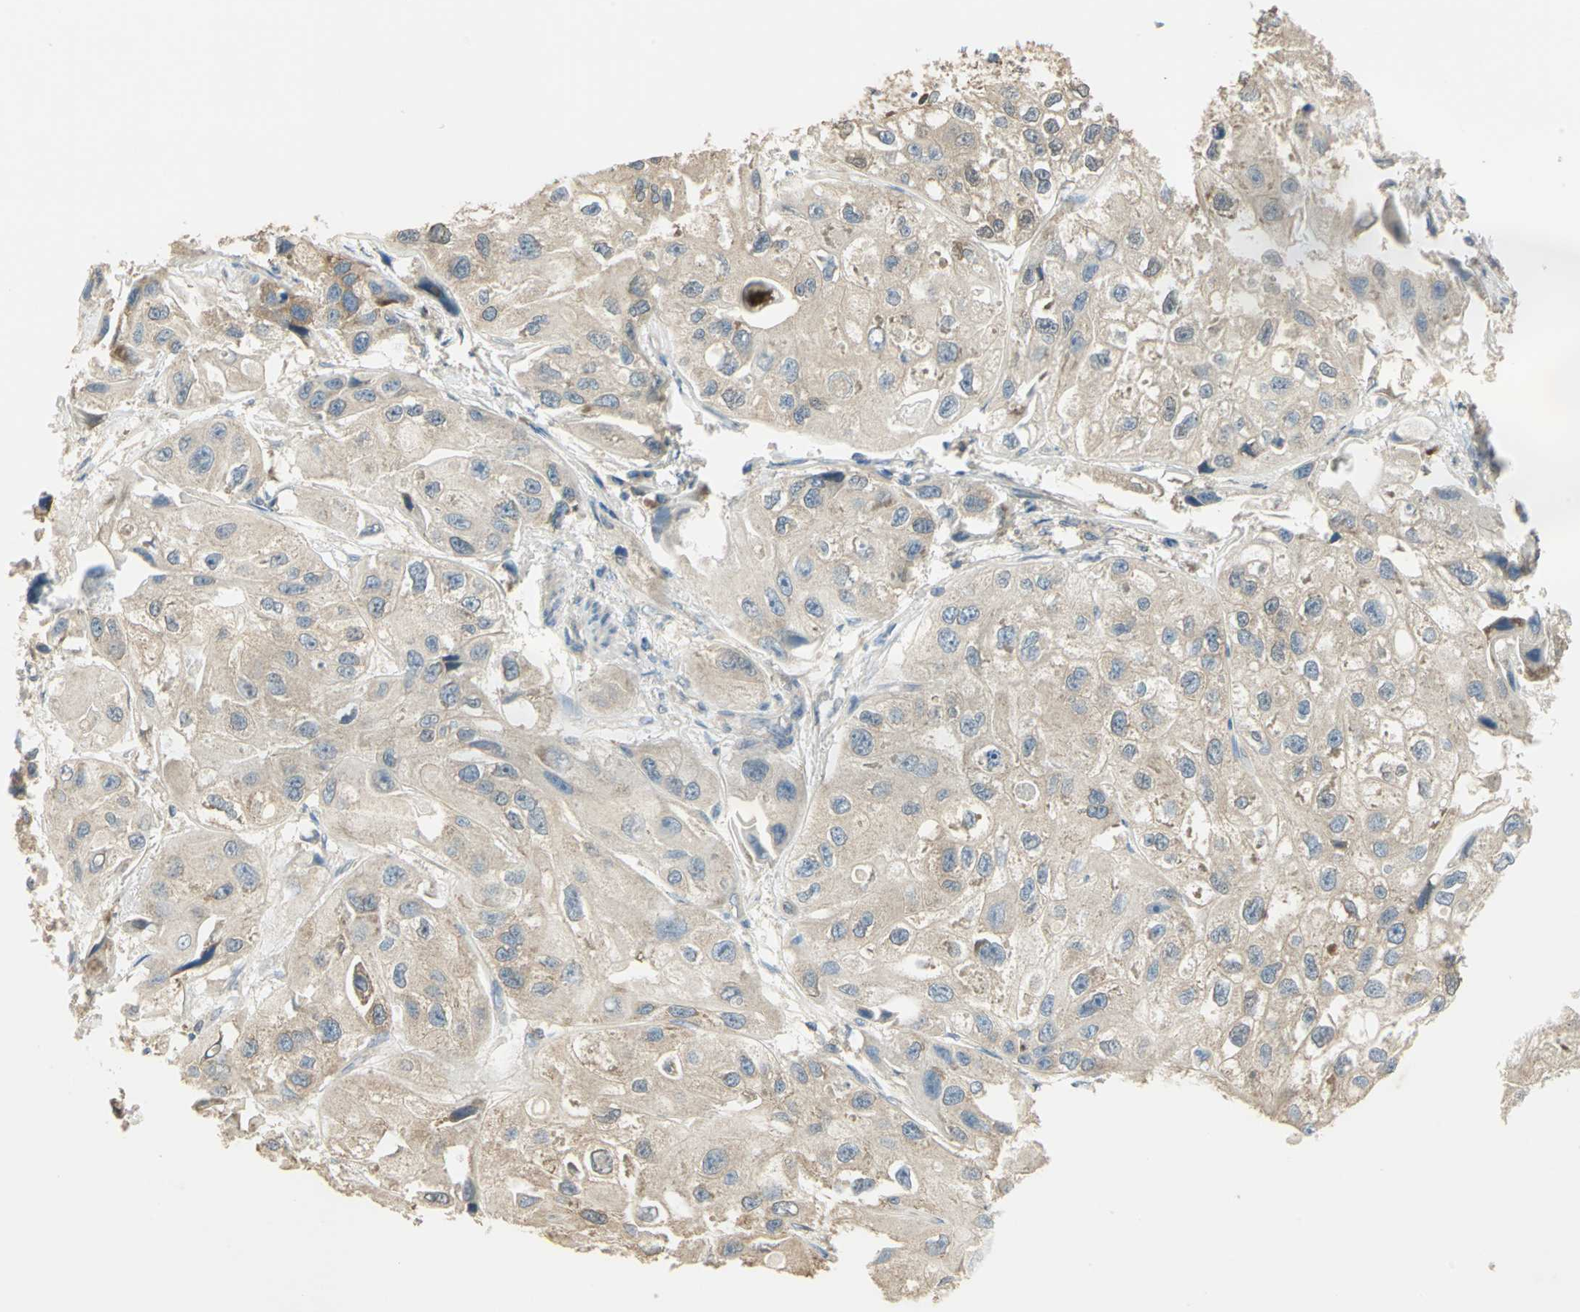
{"staining": {"intensity": "moderate", "quantity": ">75%", "location": "cytoplasmic/membranous"}, "tissue": "urothelial cancer", "cell_type": "Tumor cells", "image_type": "cancer", "snomed": [{"axis": "morphology", "description": "Urothelial carcinoma, High grade"}, {"axis": "topography", "description": "Urinary bladder"}], "caption": "The micrograph reveals a brown stain indicating the presence of a protein in the cytoplasmic/membranous of tumor cells in urothelial cancer.", "gene": "SHC2", "patient": {"sex": "female", "age": 64}}